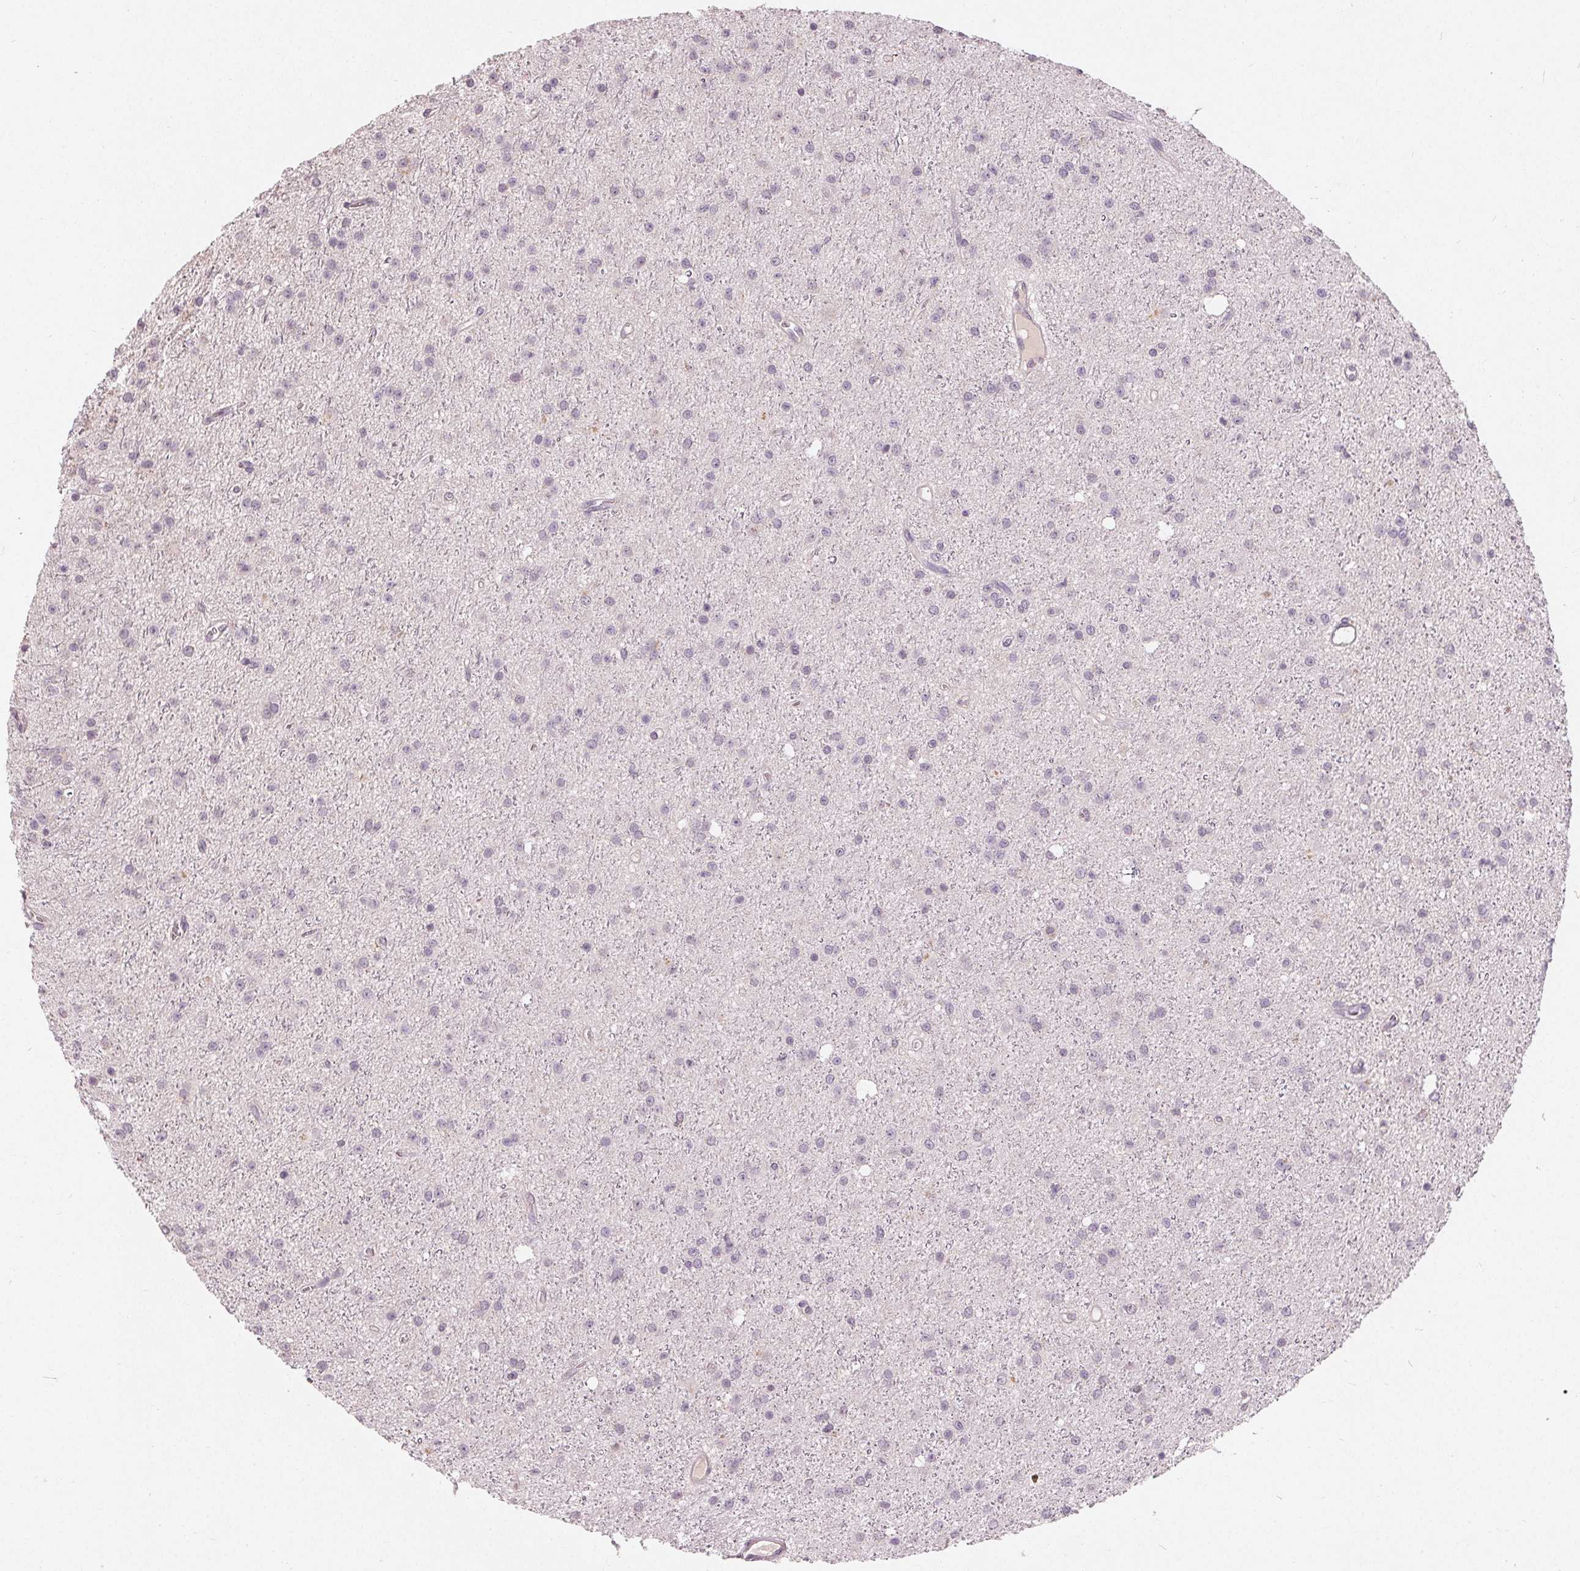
{"staining": {"intensity": "negative", "quantity": "none", "location": "none"}, "tissue": "glioma", "cell_type": "Tumor cells", "image_type": "cancer", "snomed": [{"axis": "morphology", "description": "Glioma, malignant, Low grade"}, {"axis": "topography", "description": "Brain"}], "caption": "A micrograph of human glioma is negative for staining in tumor cells. (DAB (3,3'-diaminobenzidine) immunohistochemistry (IHC), high magnification).", "gene": "TRIM60", "patient": {"sex": "male", "age": 27}}